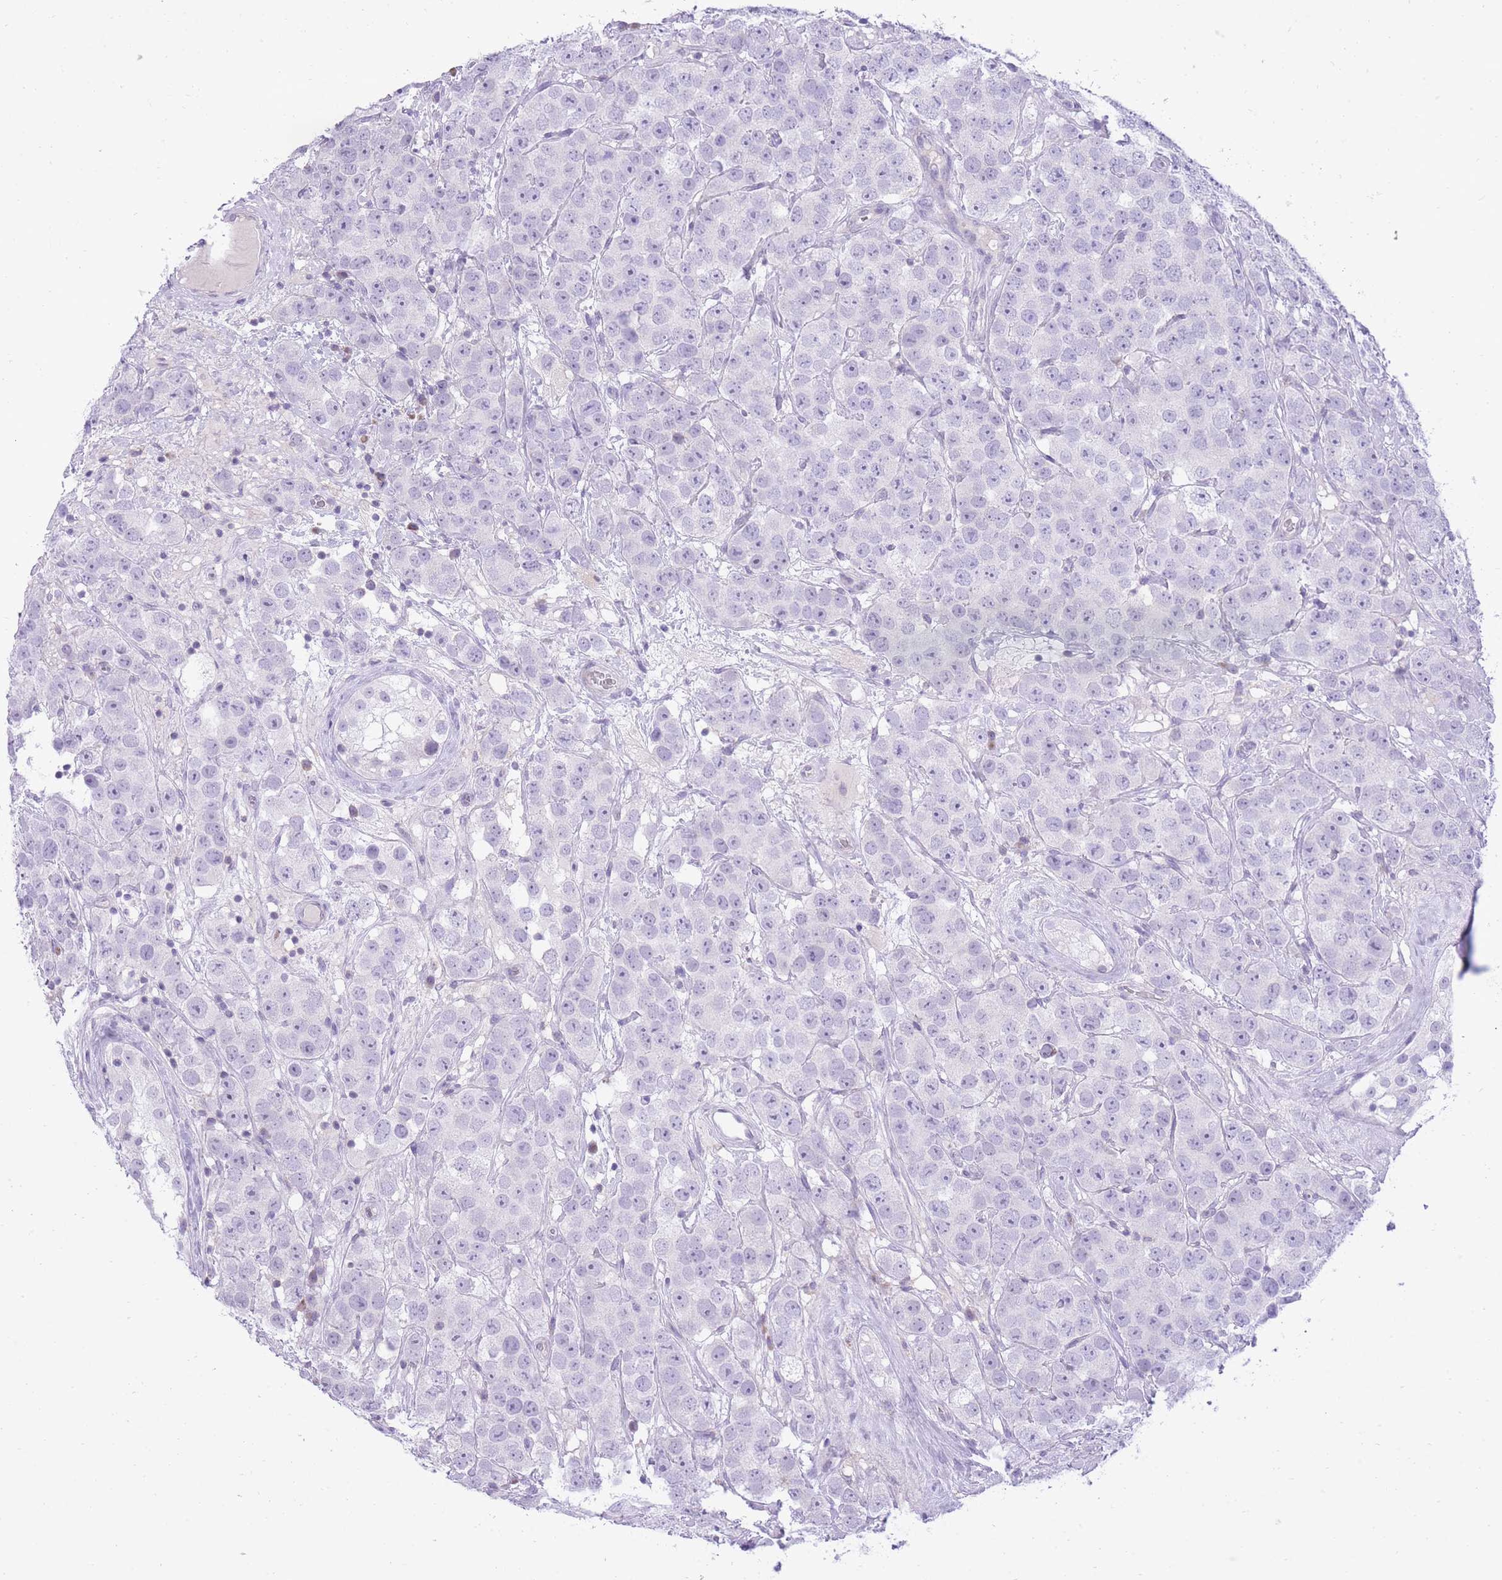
{"staining": {"intensity": "negative", "quantity": "none", "location": "none"}, "tissue": "testis cancer", "cell_type": "Tumor cells", "image_type": "cancer", "snomed": [{"axis": "morphology", "description": "Seminoma, NOS"}, {"axis": "topography", "description": "Testis"}], "caption": "An immunohistochemistry (IHC) photomicrograph of testis seminoma is shown. There is no staining in tumor cells of testis seminoma. Brightfield microscopy of immunohistochemistry (IHC) stained with DAB (3,3'-diaminobenzidine) (brown) and hematoxylin (blue), captured at high magnification.", "gene": "DENND2D", "patient": {"sex": "male", "age": 28}}